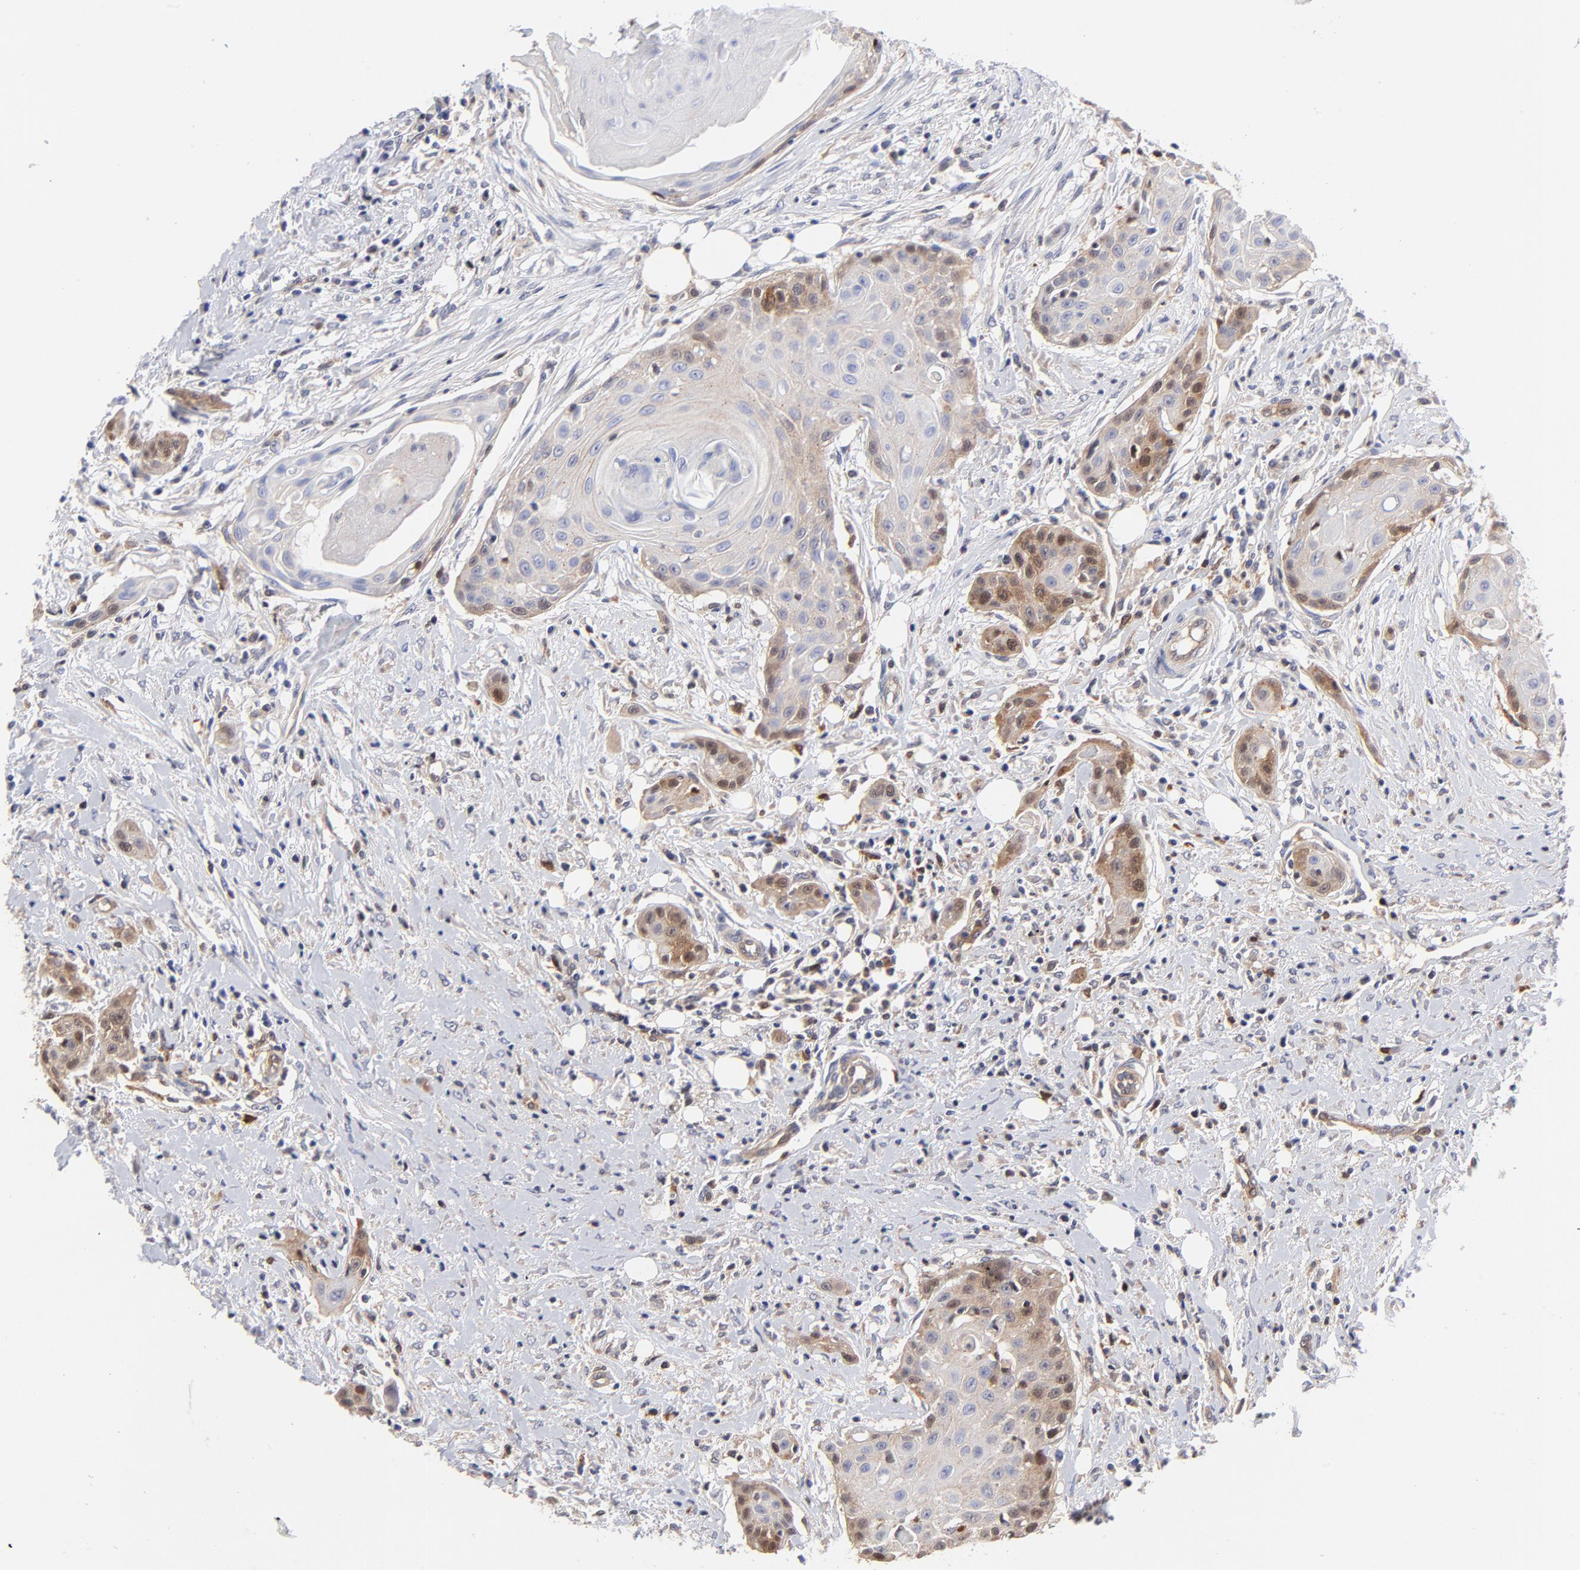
{"staining": {"intensity": "moderate", "quantity": "25%-75%", "location": "cytoplasmic/membranous,nuclear"}, "tissue": "head and neck cancer", "cell_type": "Tumor cells", "image_type": "cancer", "snomed": [{"axis": "morphology", "description": "Squamous cell carcinoma, NOS"}, {"axis": "morphology", "description": "Squamous cell carcinoma, metastatic, NOS"}, {"axis": "topography", "description": "Lymph node"}, {"axis": "topography", "description": "Salivary gland"}, {"axis": "topography", "description": "Head-Neck"}], "caption": "High-magnification brightfield microscopy of head and neck cancer stained with DAB (brown) and counterstained with hematoxylin (blue). tumor cells exhibit moderate cytoplasmic/membranous and nuclear staining is appreciated in about25%-75% of cells.", "gene": "DCTPP1", "patient": {"sex": "female", "age": 74}}